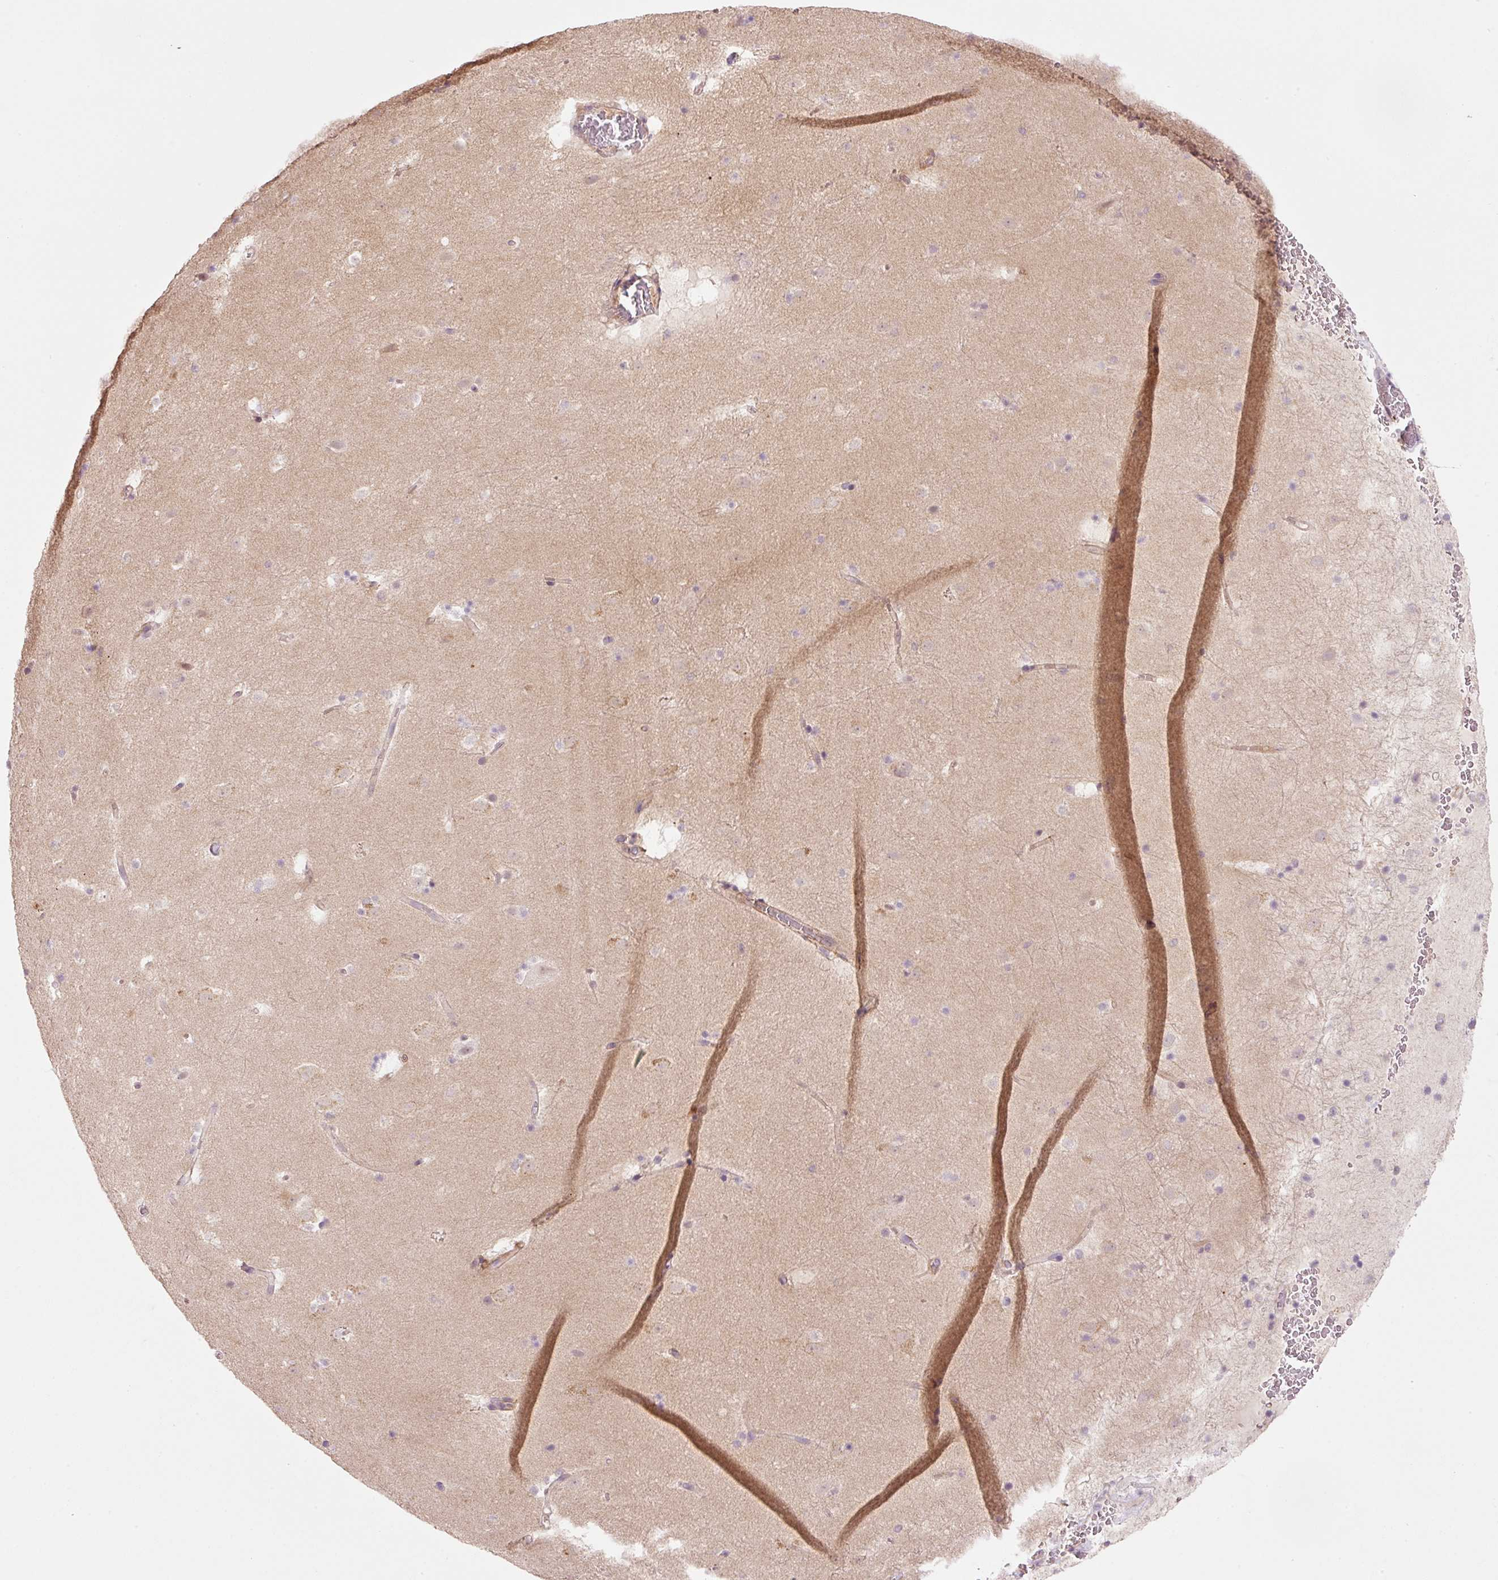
{"staining": {"intensity": "negative", "quantity": "none", "location": "none"}, "tissue": "caudate", "cell_type": "Glial cells", "image_type": "normal", "snomed": [{"axis": "morphology", "description": "Normal tissue, NOS"}, {"axis": "topography", "description": "Lateral ventricle wall"}], "caption": "High power microscopy image of an immunohistochemistry (IHC) micrograph of benign caudate, revealing no significant expression in glial cells. Nuclei are stained in blue.", "gene": "TIRAP", "patient": {"sex": "male", "age": 37}}